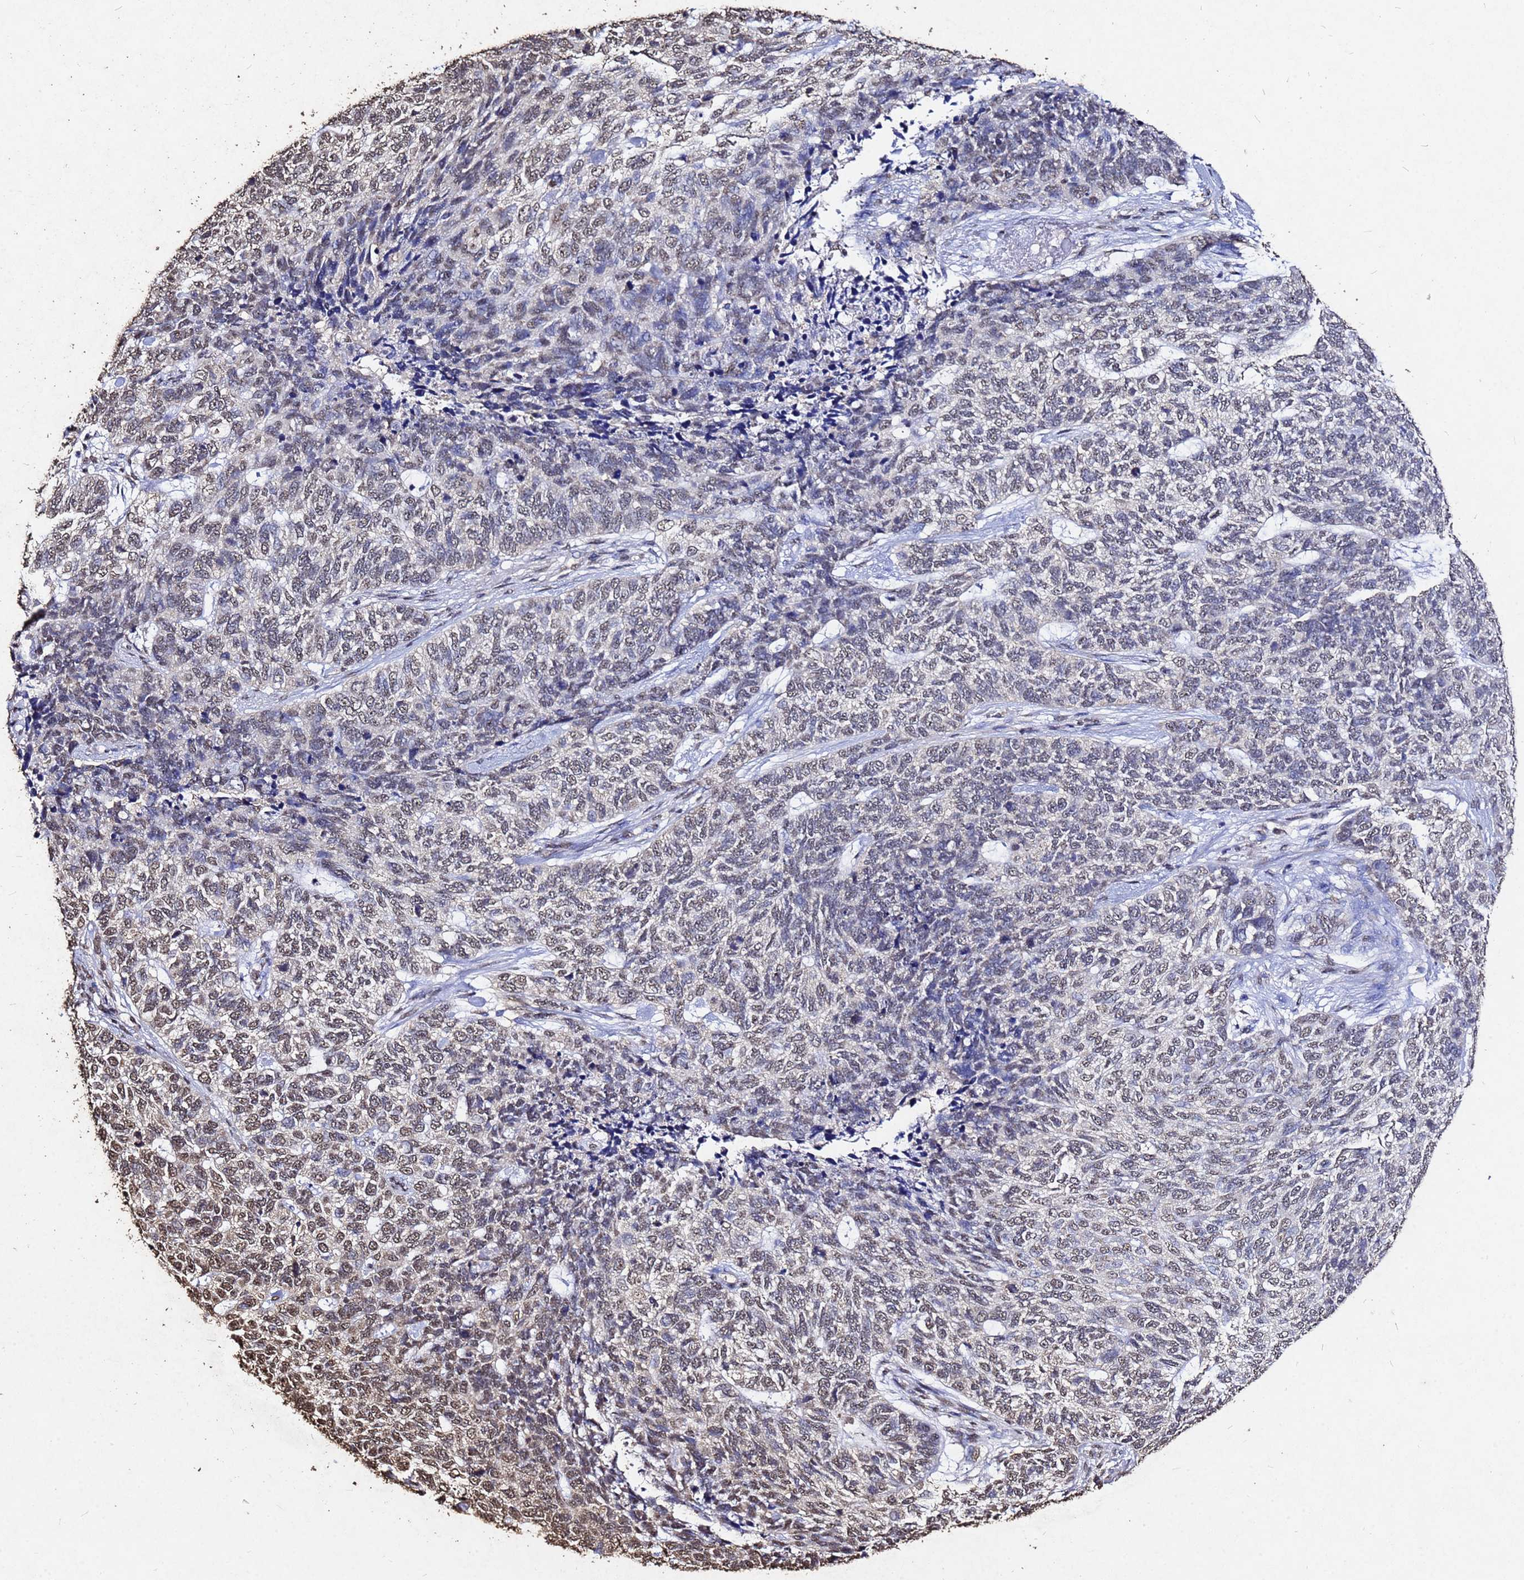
{"staining": {"intensity": "moderate", "quantity": ">75%", "location": "nuclear"}, "tissue": "skin cancer", "cell_type": "Tumor cells", "image_type": "cancer", "snomed": [{"axis": "morphology", "description": "Basal cell carcinoma"}, {"axis": "topography", "description": "Skin"}], "caption": "Protein expression analysis of human skin cancer reveals moderate nuclear expression in approximately >75% of tumor cells.", "gene": "MYOCD", "patient": {"sex": "female", "age": 65}}